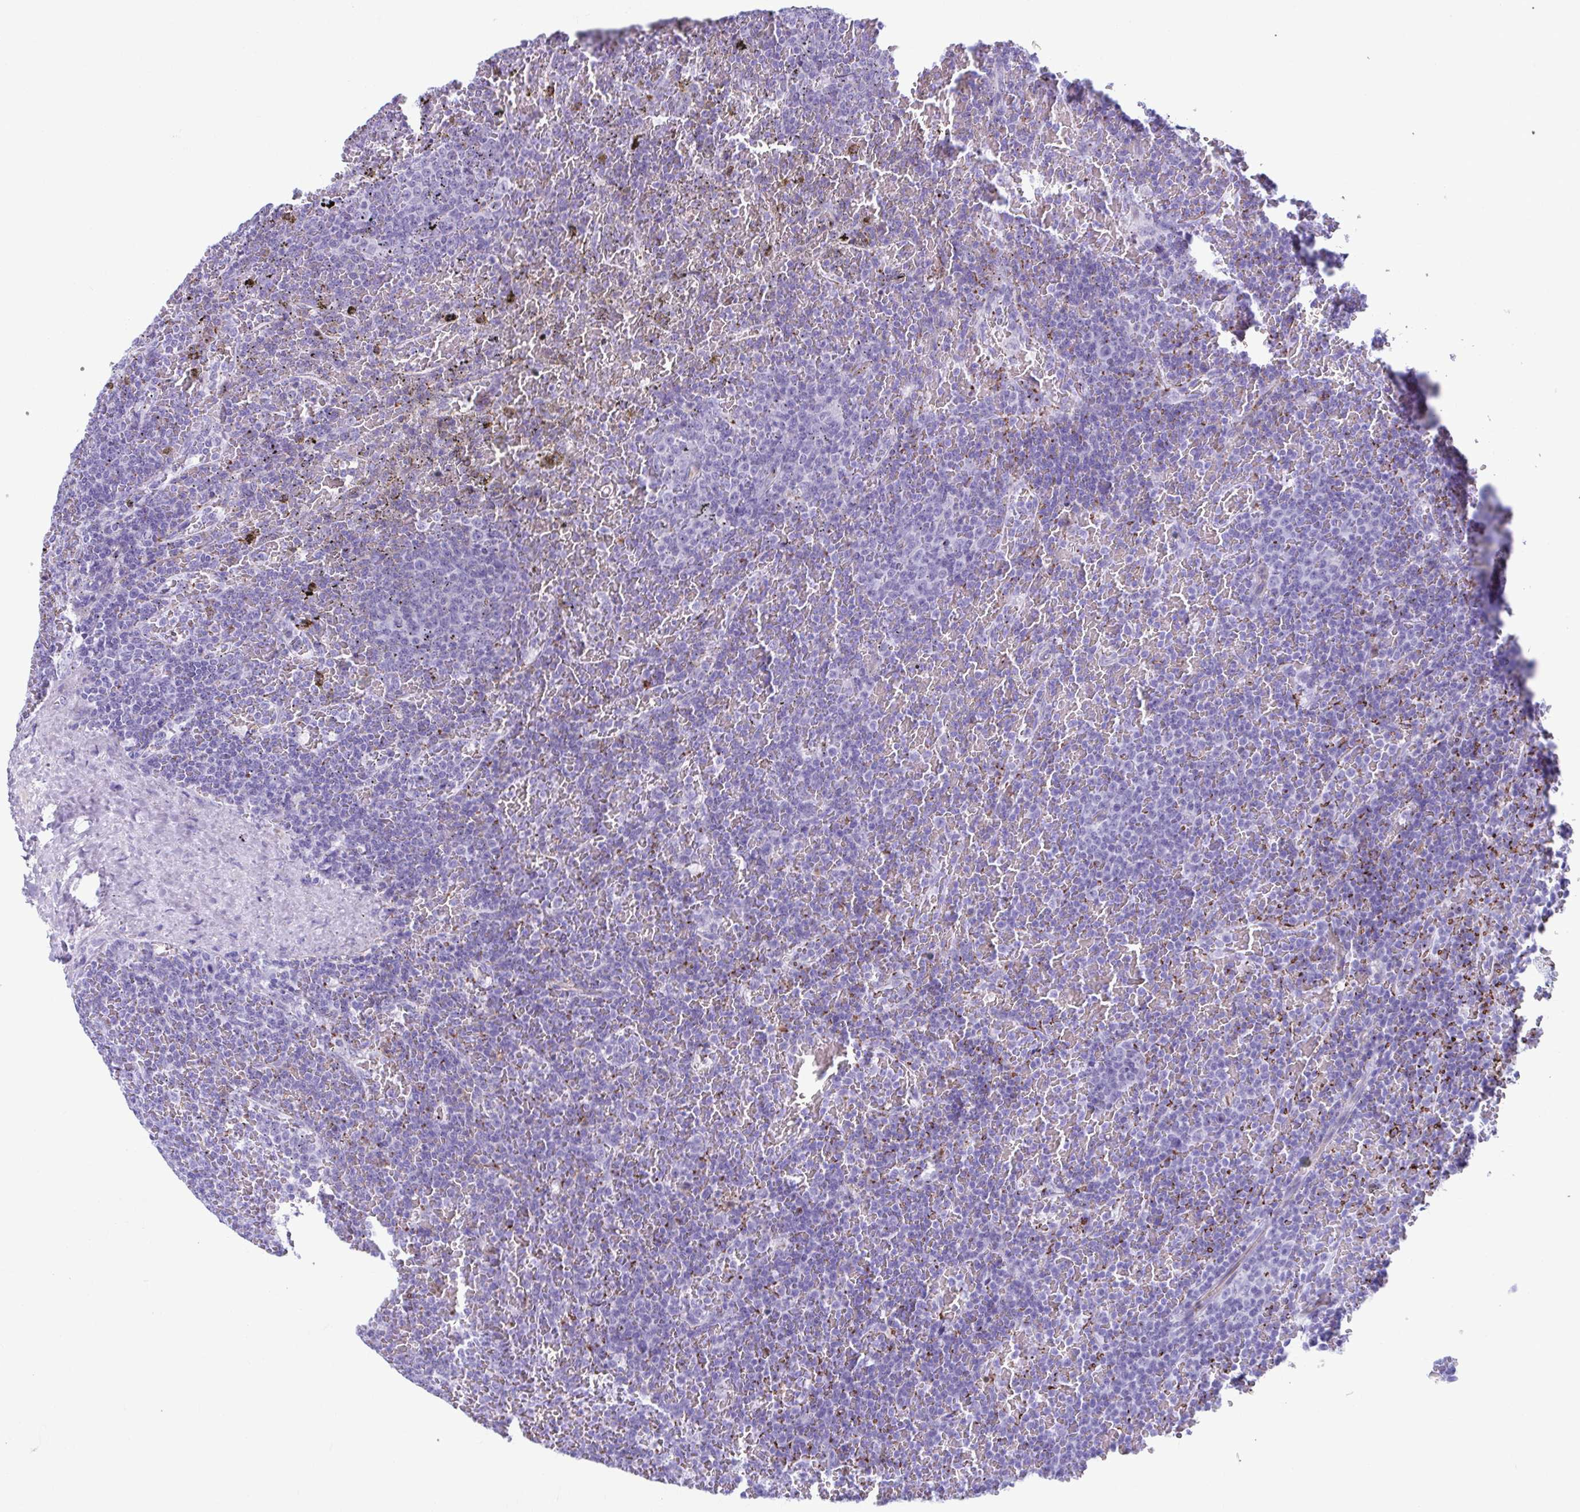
{"staining": {"intensity": "negative", "quantity": "none", "location": "none"}, "tissue": "lymphoma", "cell_type": "Tumor cells", "image_type": "cancer", "snomed": [{"axis": "morphology", "description": "Malignant lymphoma, non-Hodgkin's type, Low grade"}, {"axis": "topography", "description": "Spleen"}], "caption": "DAB (3,3'-diaminobenzidine) immunohistochemical staining of human lymphoma demonstrates no significant positivity in tumor cells.", "gene": "TCEAL3", "patient": {"sex": "female", "age": 77}}